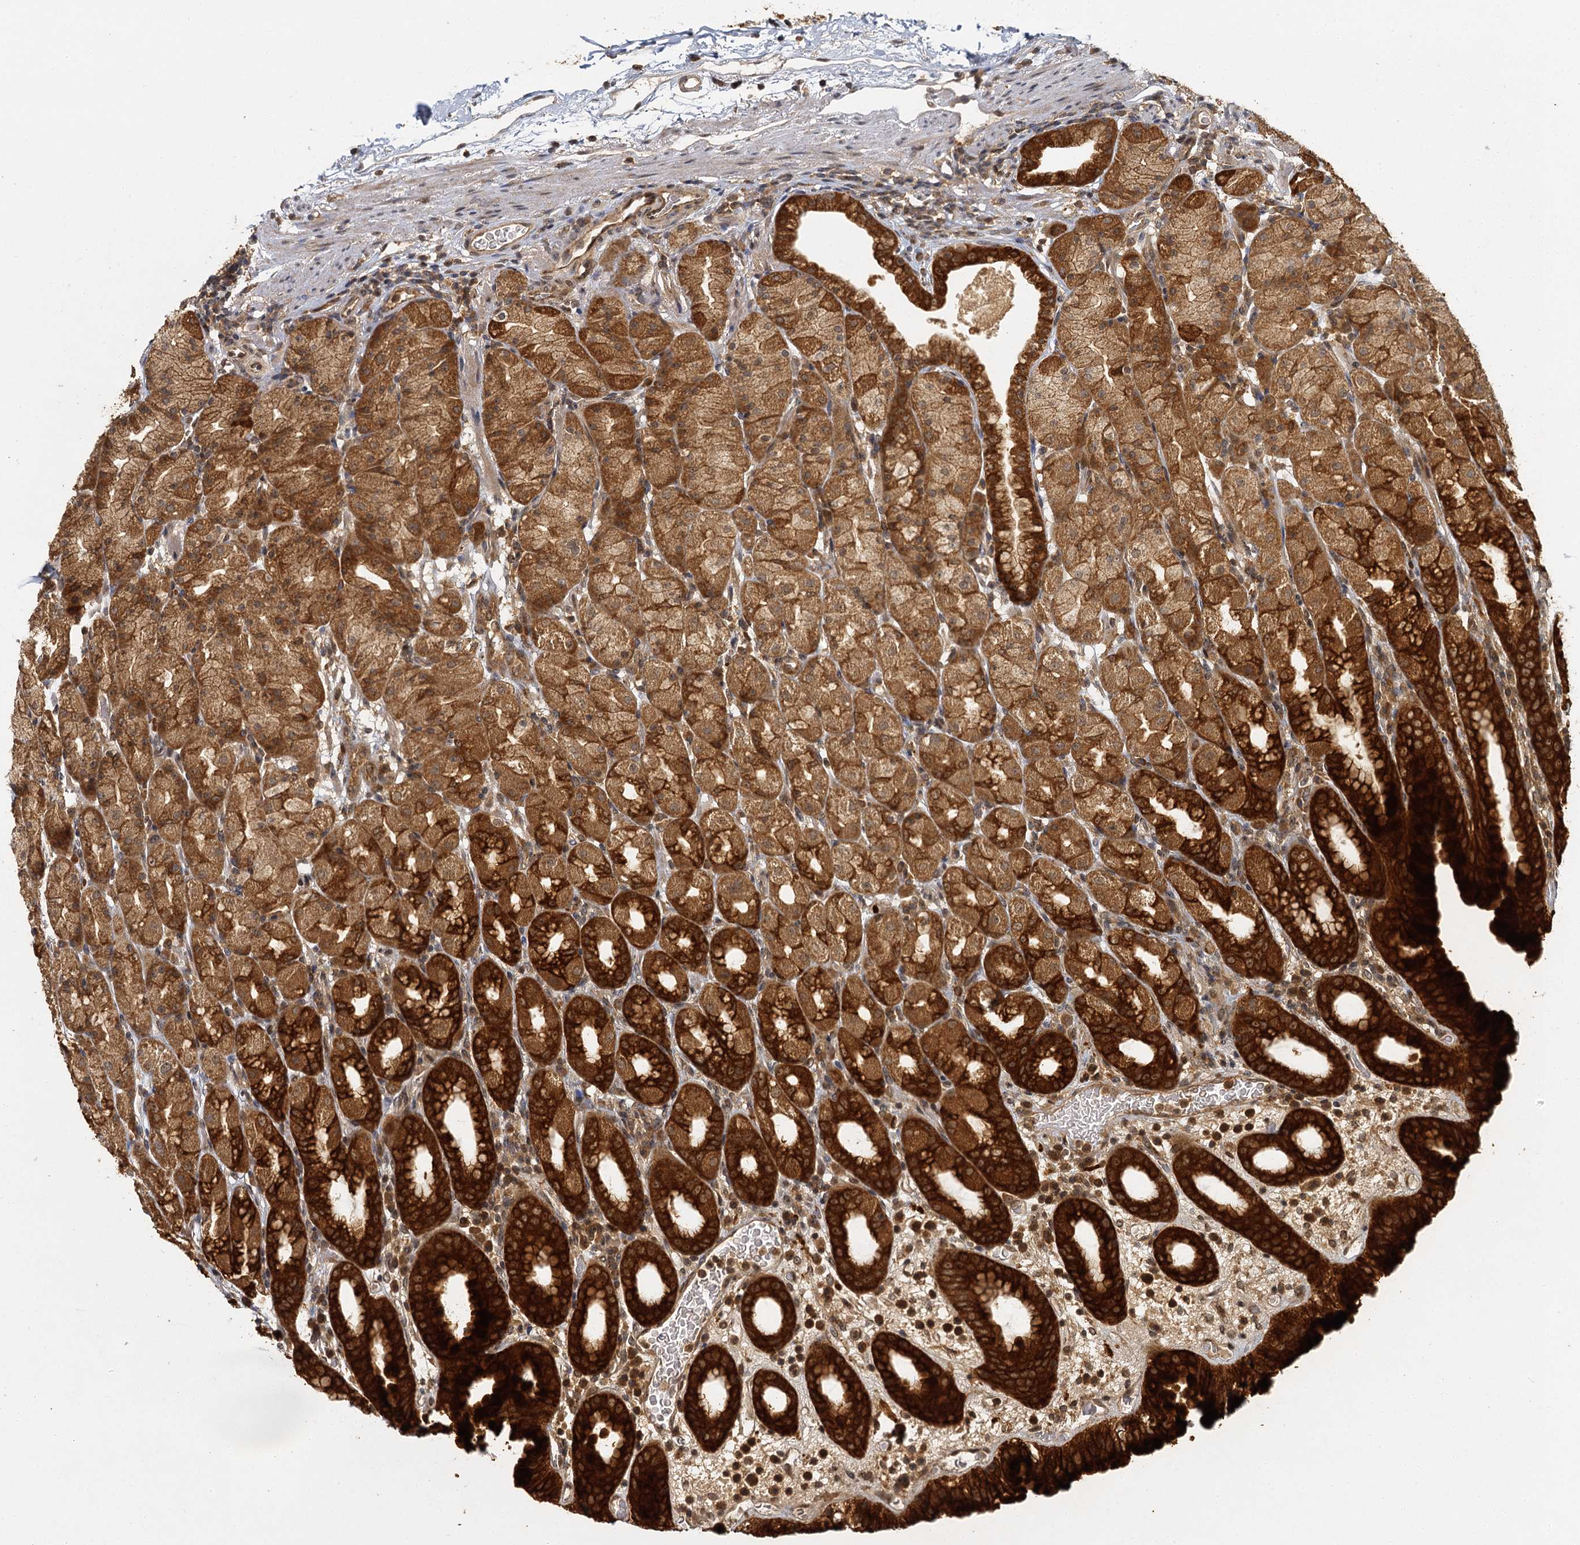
{"staining": {"intensity": "strong", "quantity": ">75%", "location": "cytoplasmic/membranous"}, "tissue": "stomach", "cell_type": "Glandular cells", "image_type": "normal", "snomed": [{"axis": "morphology", "description": "Normal tissue, NOS"}, {"axis": "topography", "description": "Stomach, upper"}], "caption": "Immunohistochemistry (DAB (3,3'-diaminobenzidine)) staining of unremarkable stomach shows strong cytoplasmic/membranous protein expression in about >75% of glandular cells.", "gene": "ZNF549", "patient": {"sex": "male", "age": 68}}